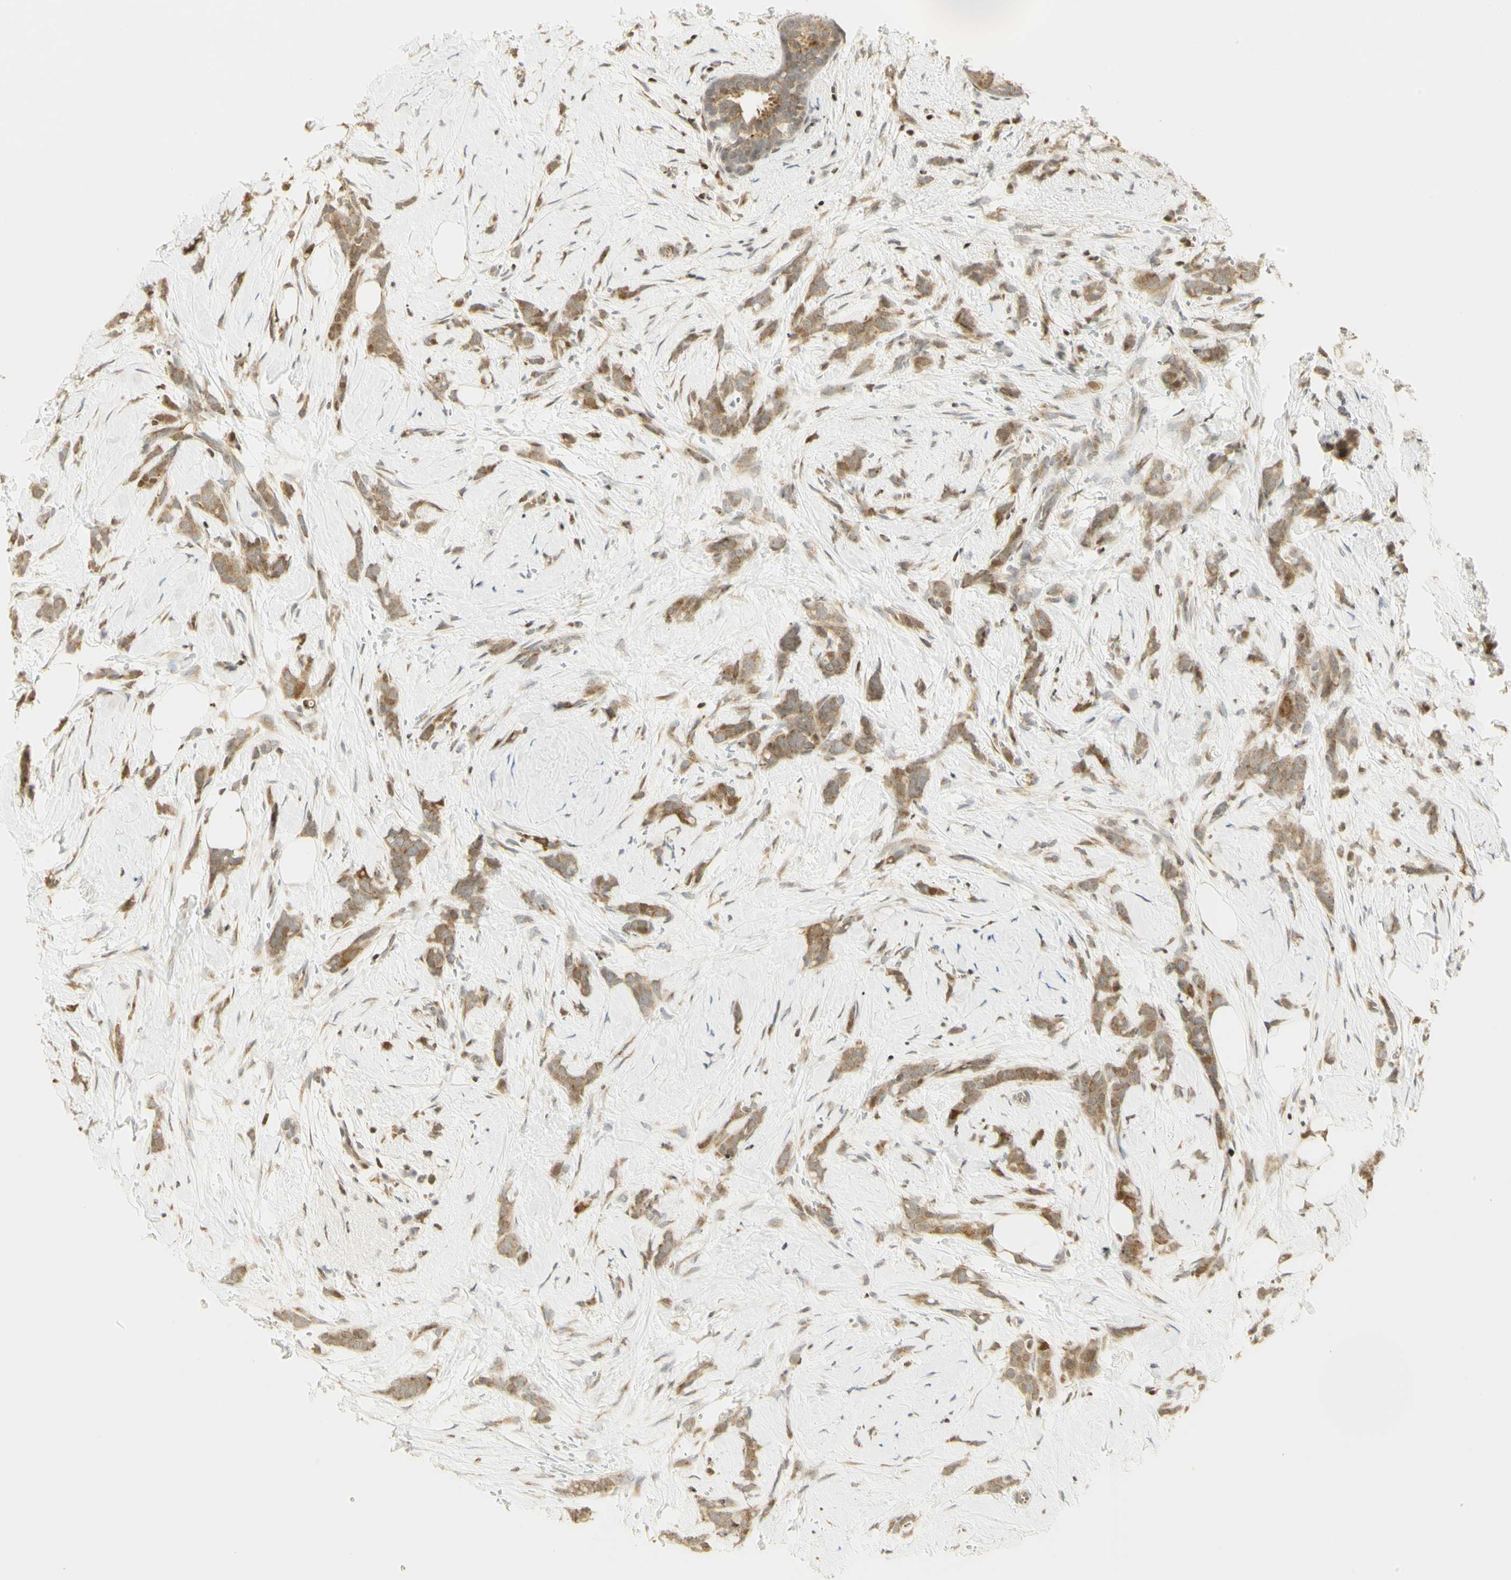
{"staining": {"intensity": "moderate", "quantity": ">75%", "location": "cytoplasmic/membranous"}, "tissue": "breast cancer", "cell_type": "Tumor cells", "image_type": "cancer", "snomed": [{"axis": "morphology", "description": "Lobular carcinoma, in situ"}, {"axis": "morphology", "description": "Lobular carcinoma"}, {"axis": "topography", "description": "Breast"}], "caption": "This image shows lobular carcinoma (breast) stained with immunohistochemistry to label a protein in brown. The cytoplasmic/membranous of tumor cells show moderate positivity for the protein. Nuclei are counter-stained blue.", "gene": "KIF11", "patient": {"sex": "female", "age": 41}}